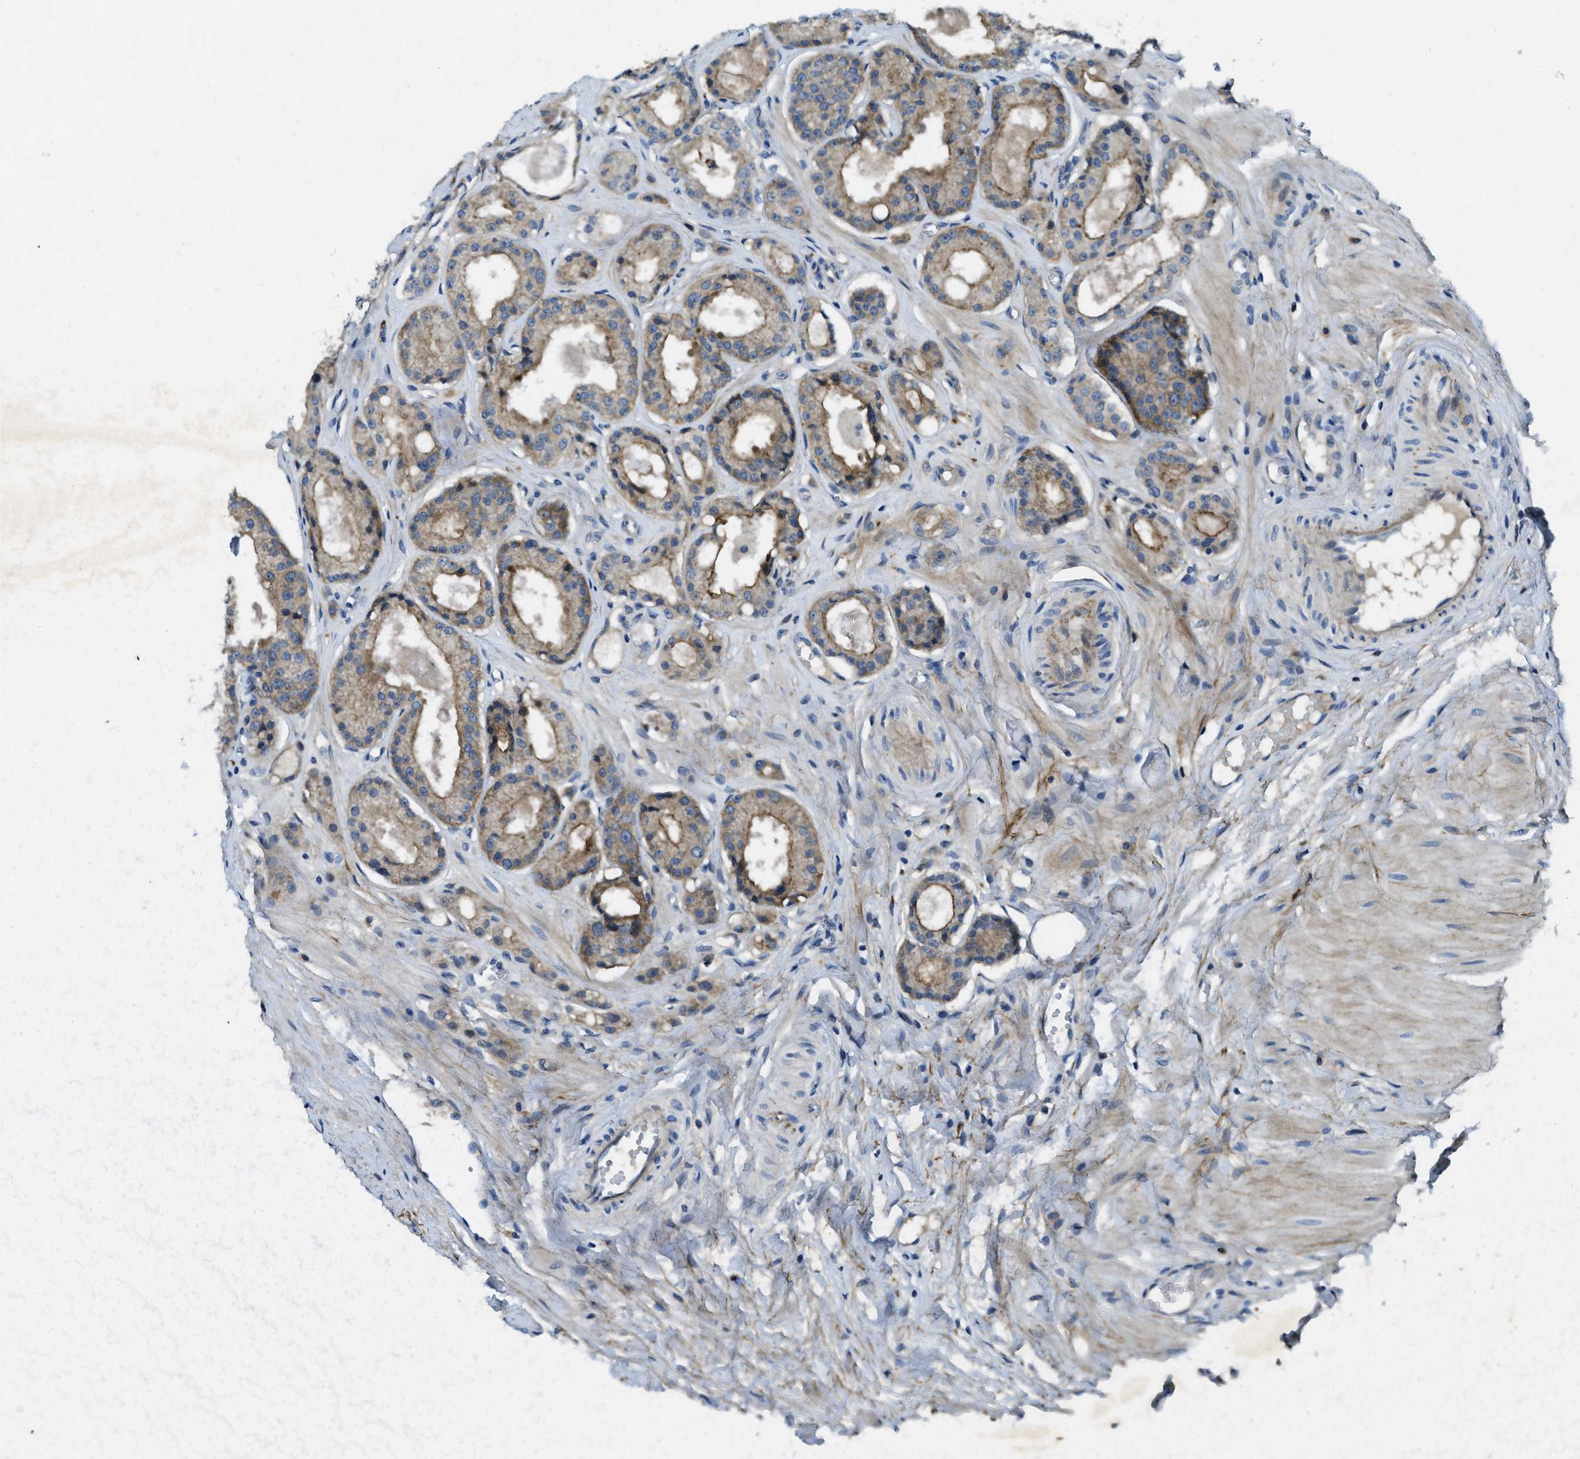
{"staining": {"intensity": "weak", "quantity": "25%-75%", "location": "cytoplasmic/membranous"}, "tissue": "prostate cancer", "cell_type": "Tumor cells", "image_type": "cancer", "snomed": [{"axis": "morphology", "description": "Adenocarcinoma, Low grade"}, {"axis": "topography", "description": "Prostate"}], "caption": "Immunohistochemistry (IHC) histopathology image of human prostate cancer stained for a protein (brown), which exhibits low levels of weak cytoplasmic/membranous staining in about 25%-75% of tumor cells.", "gene": "SNX14", "patient": {"sex": "male", "age": 57}}